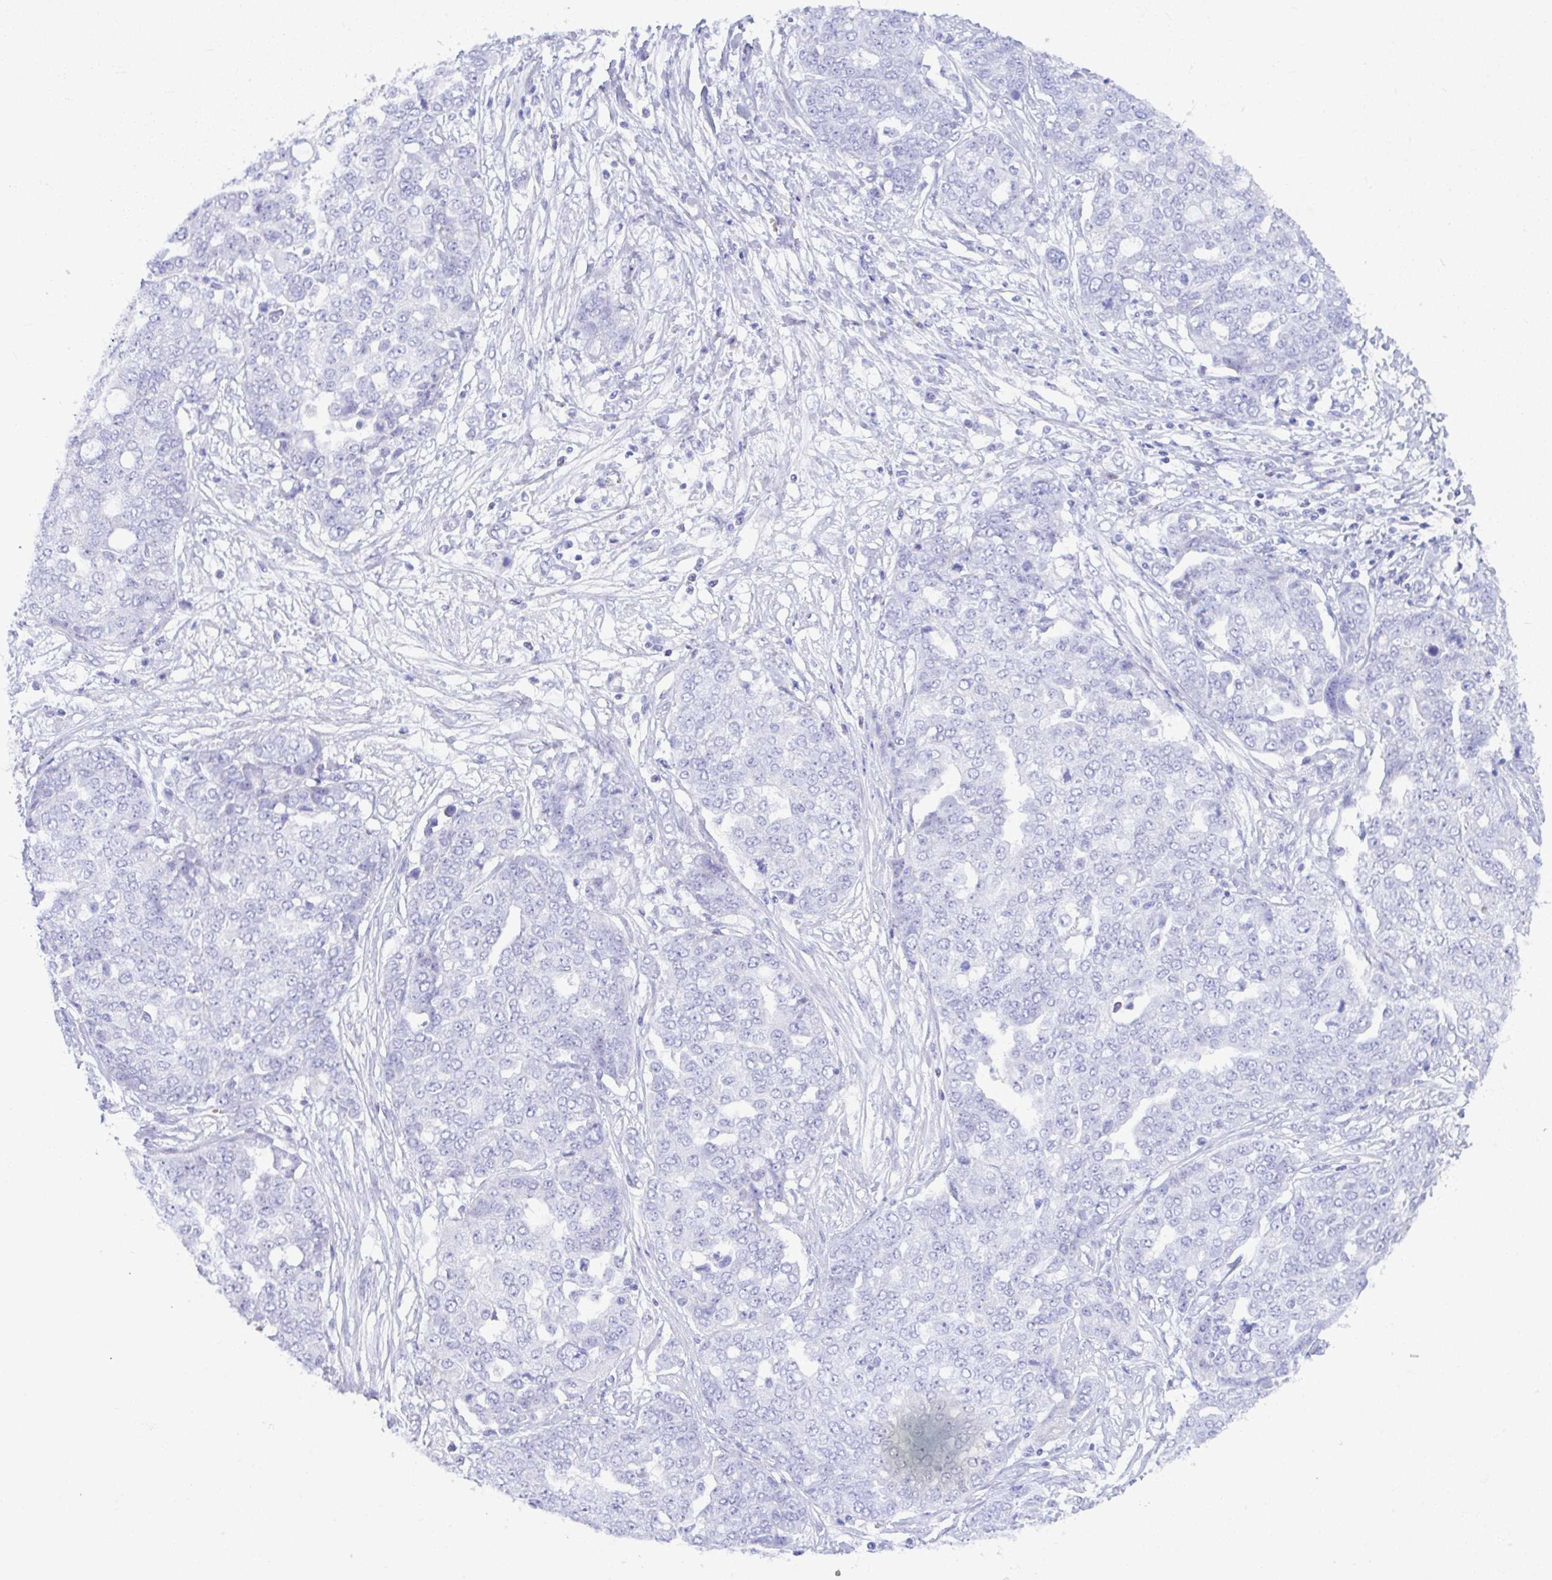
{"staining": {"intensity": "negative", "quantity": "none", "location": "none"}, "tissue": "ovarian cancer", "cell_type": "Tumor cells", "image_type": "cancer", "snomed": [{"axis": "morphology", "description": "Cystadenocarcinoma, serous, NOS"}, {"axis": "topography", "description": "Soft tissue"}, {"axis": "topography", "description": "Ovary"}], "caption": "An immunohistochemistry (IHC) image of ovarian cancer is shown. There is no staining in tumor cells of ovarian cancer.", "gene": "SEL1L2", "patient": {"sex": "female", "age": 57}}